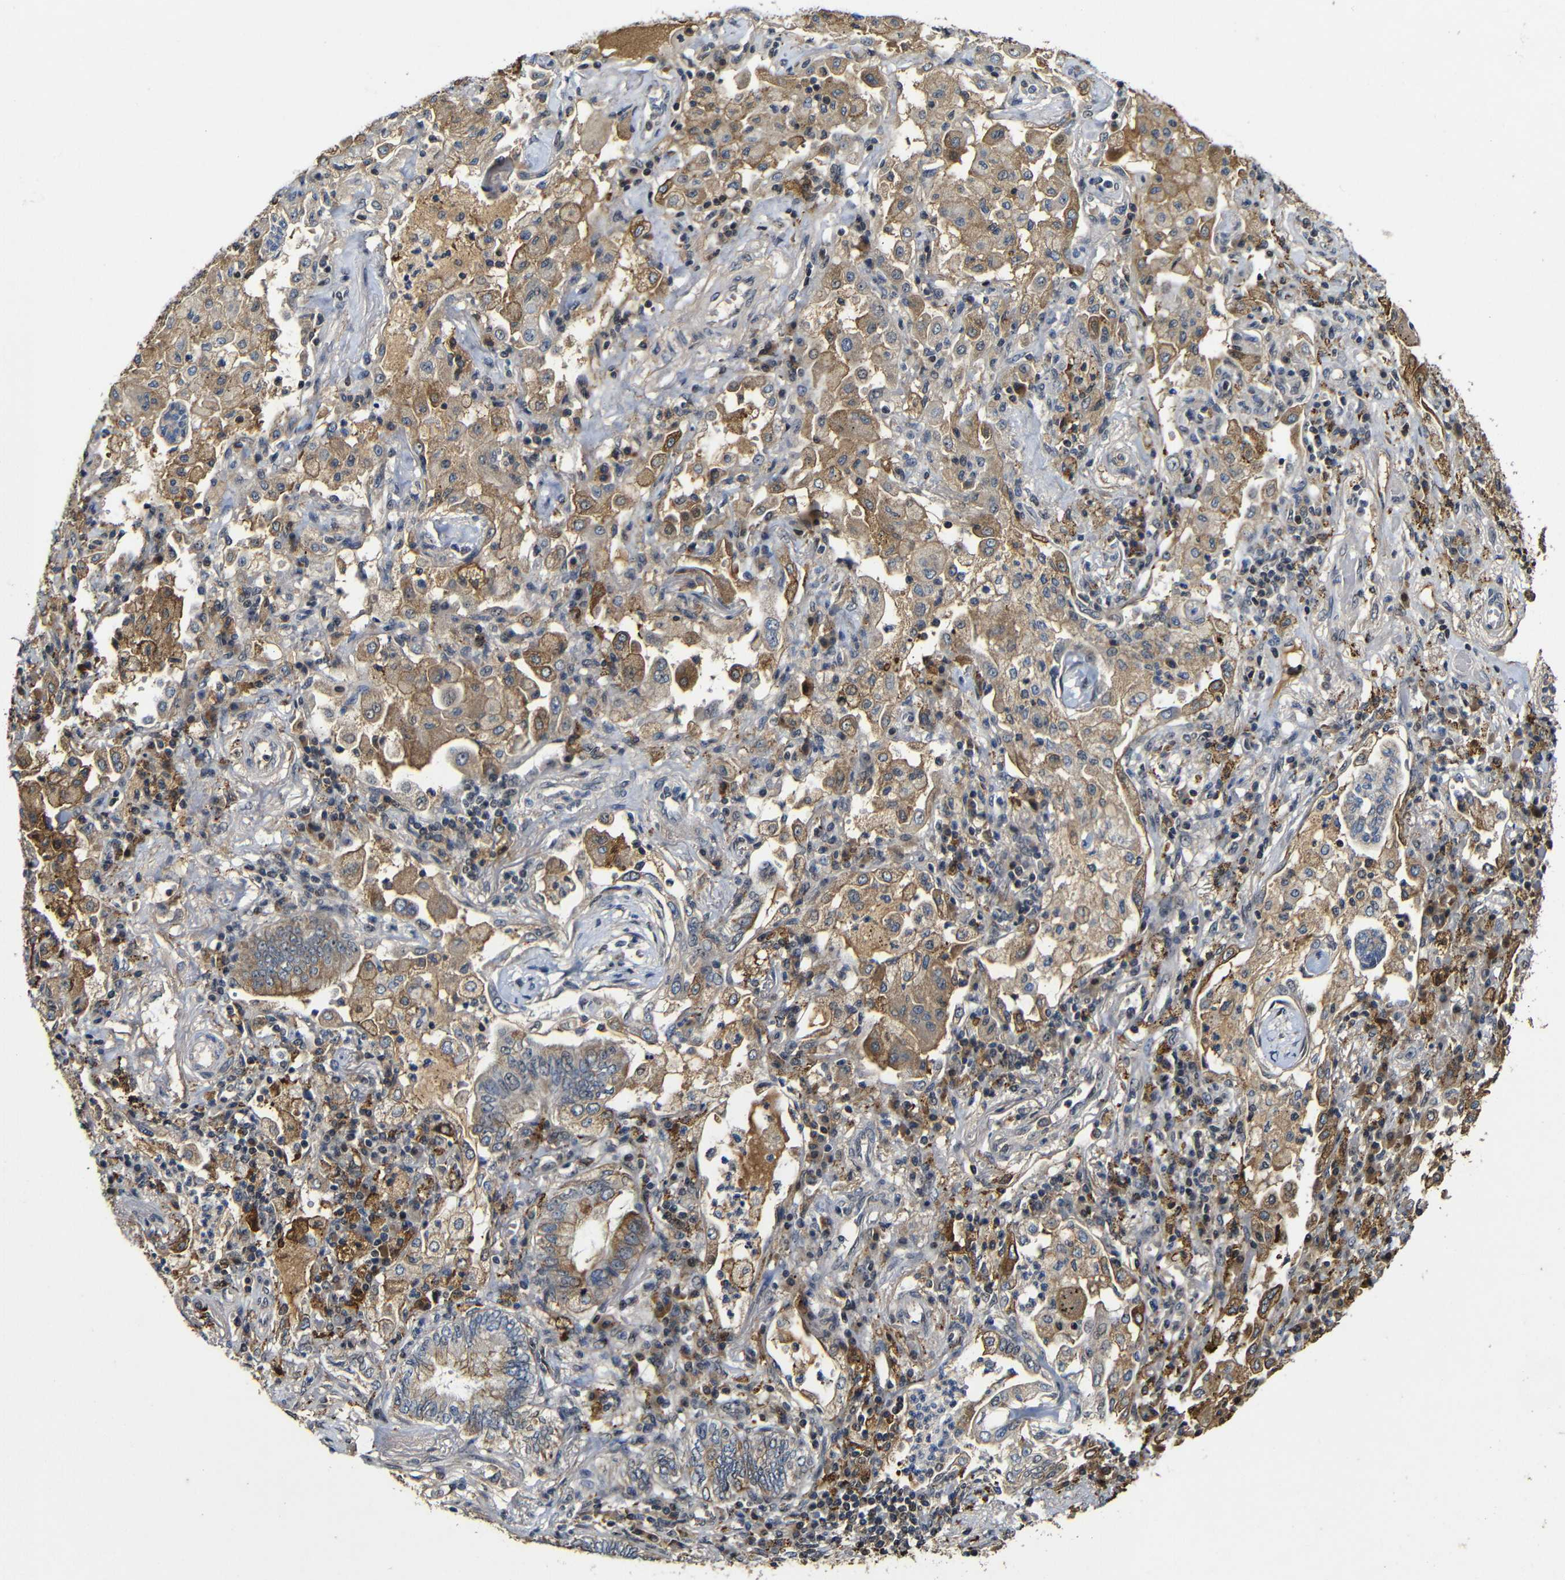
{"staining": {"intensity": "moderate", "quantity": ">75%", "location": "cytoplasmic/membranous"}, "tissue": "lung cancer", "cell_type": "Tumor cells", "image_type": "cancer", "snomed": [{"axis": "morphology", "description": "Normal tissue, NOS"}, {"axis": "morphology", "description": "Adenocarcinoma, NOS"}, {"axis": "topography", "description": "Bronchus"}, {"axis": "topography", "description": "Lung"}], "caption": "This histopathology image reveals immunohistochemistry staining of human lung adenocarcinoma, with medium moderate cytoplasmic/membranous staining in about >75% of tumor cells.", "gene": "MYC", "patient": {"sex": "female", "age": 70}}